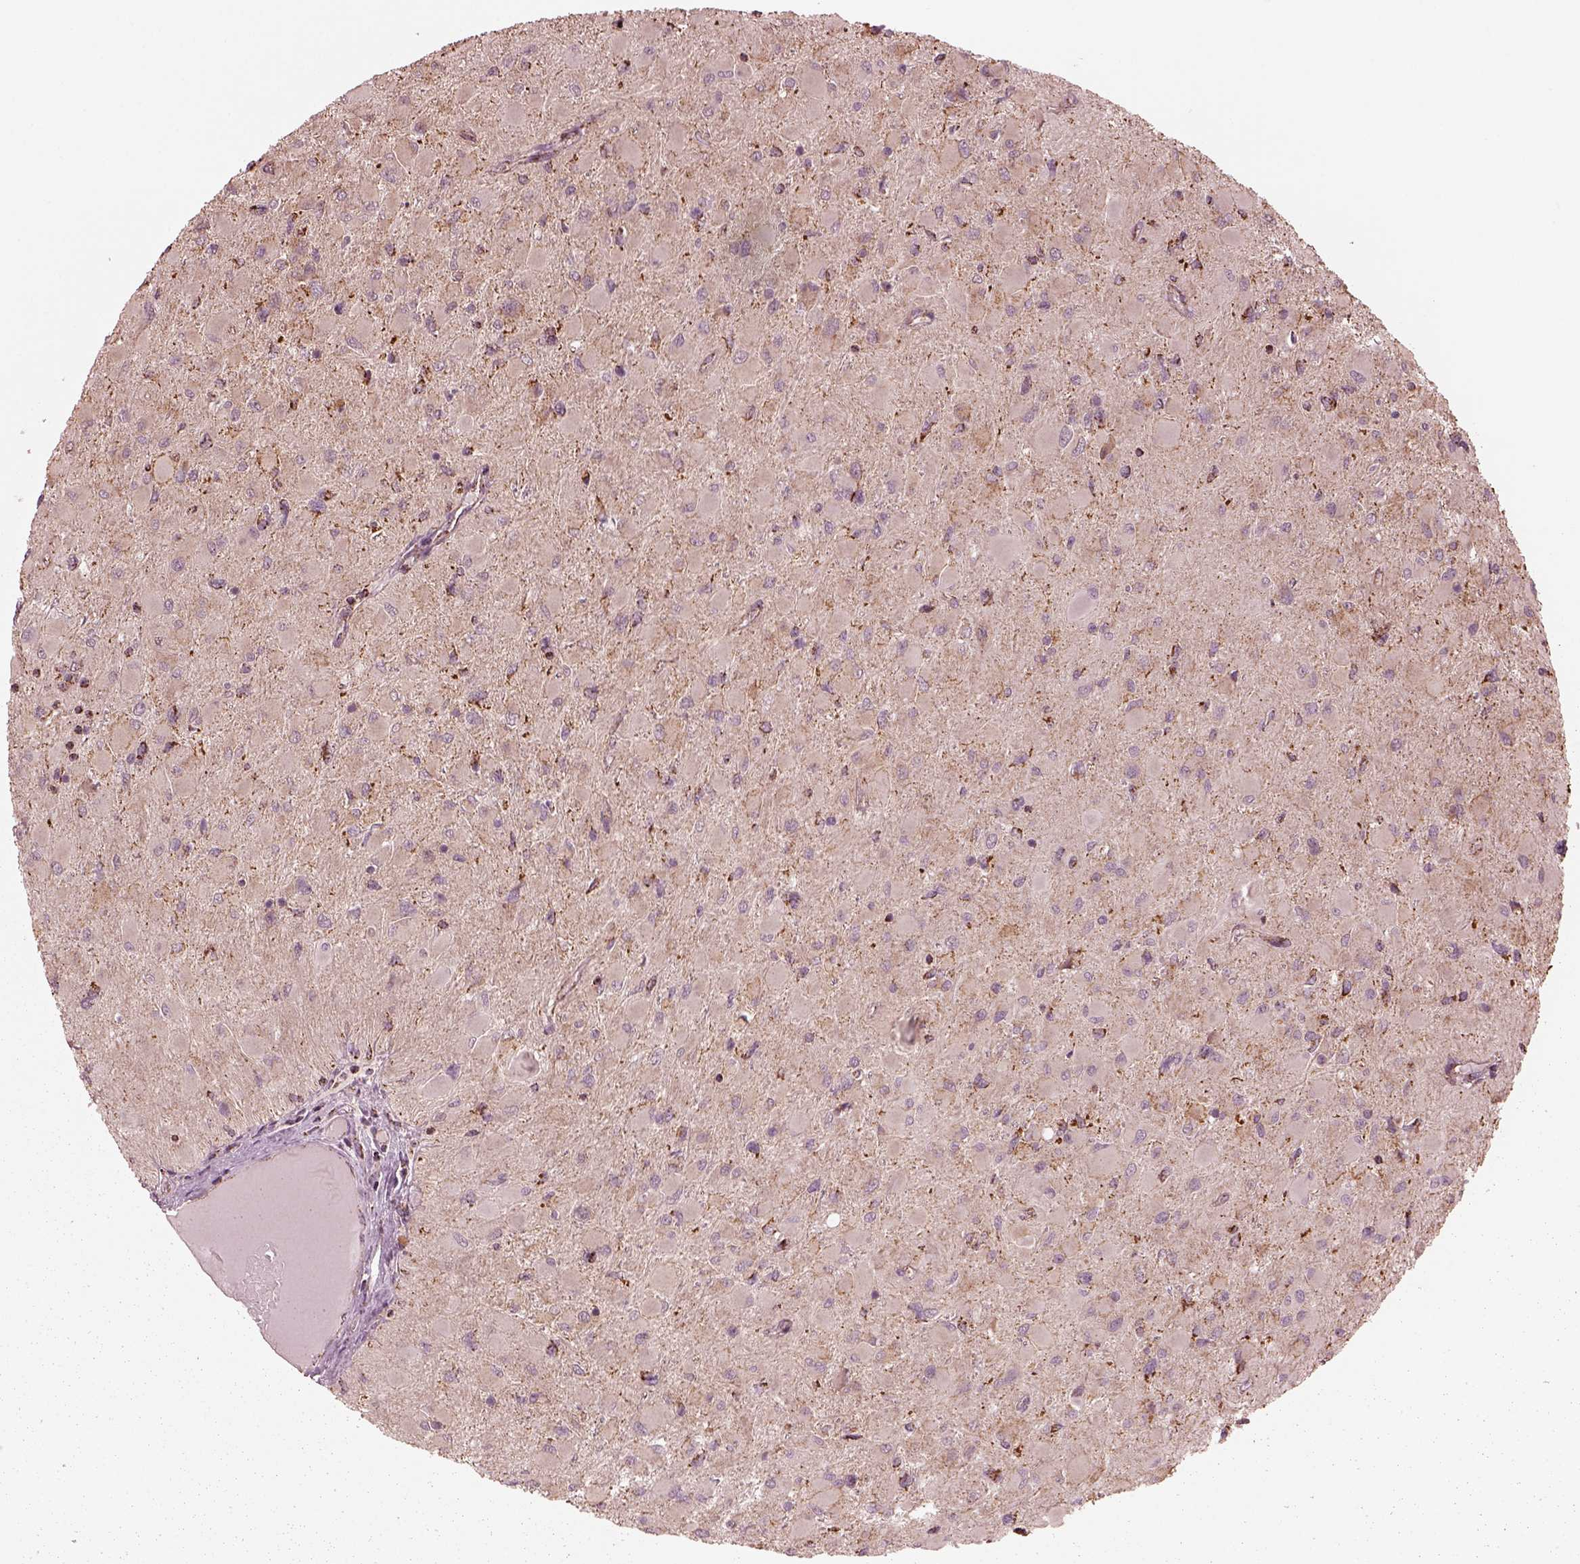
{"staining": {"intensity": "weak", "quantity": "<25%", "location": "cytoplasmic/membranous"}, "tissue": "glioma", "cell_type": "Tumor cells", "image_type": "cancer", "snomed": [{"axis": "morphology", "description": "Glioma, malignant, High grade"}, {"axis": "topography", "description": "Cerebral cortex"}], "caption": "Tumor cells are negative for protein expression in human glioma.", "gene": "NDUFB10", "patient": {"sex": "female", "age": 36}}